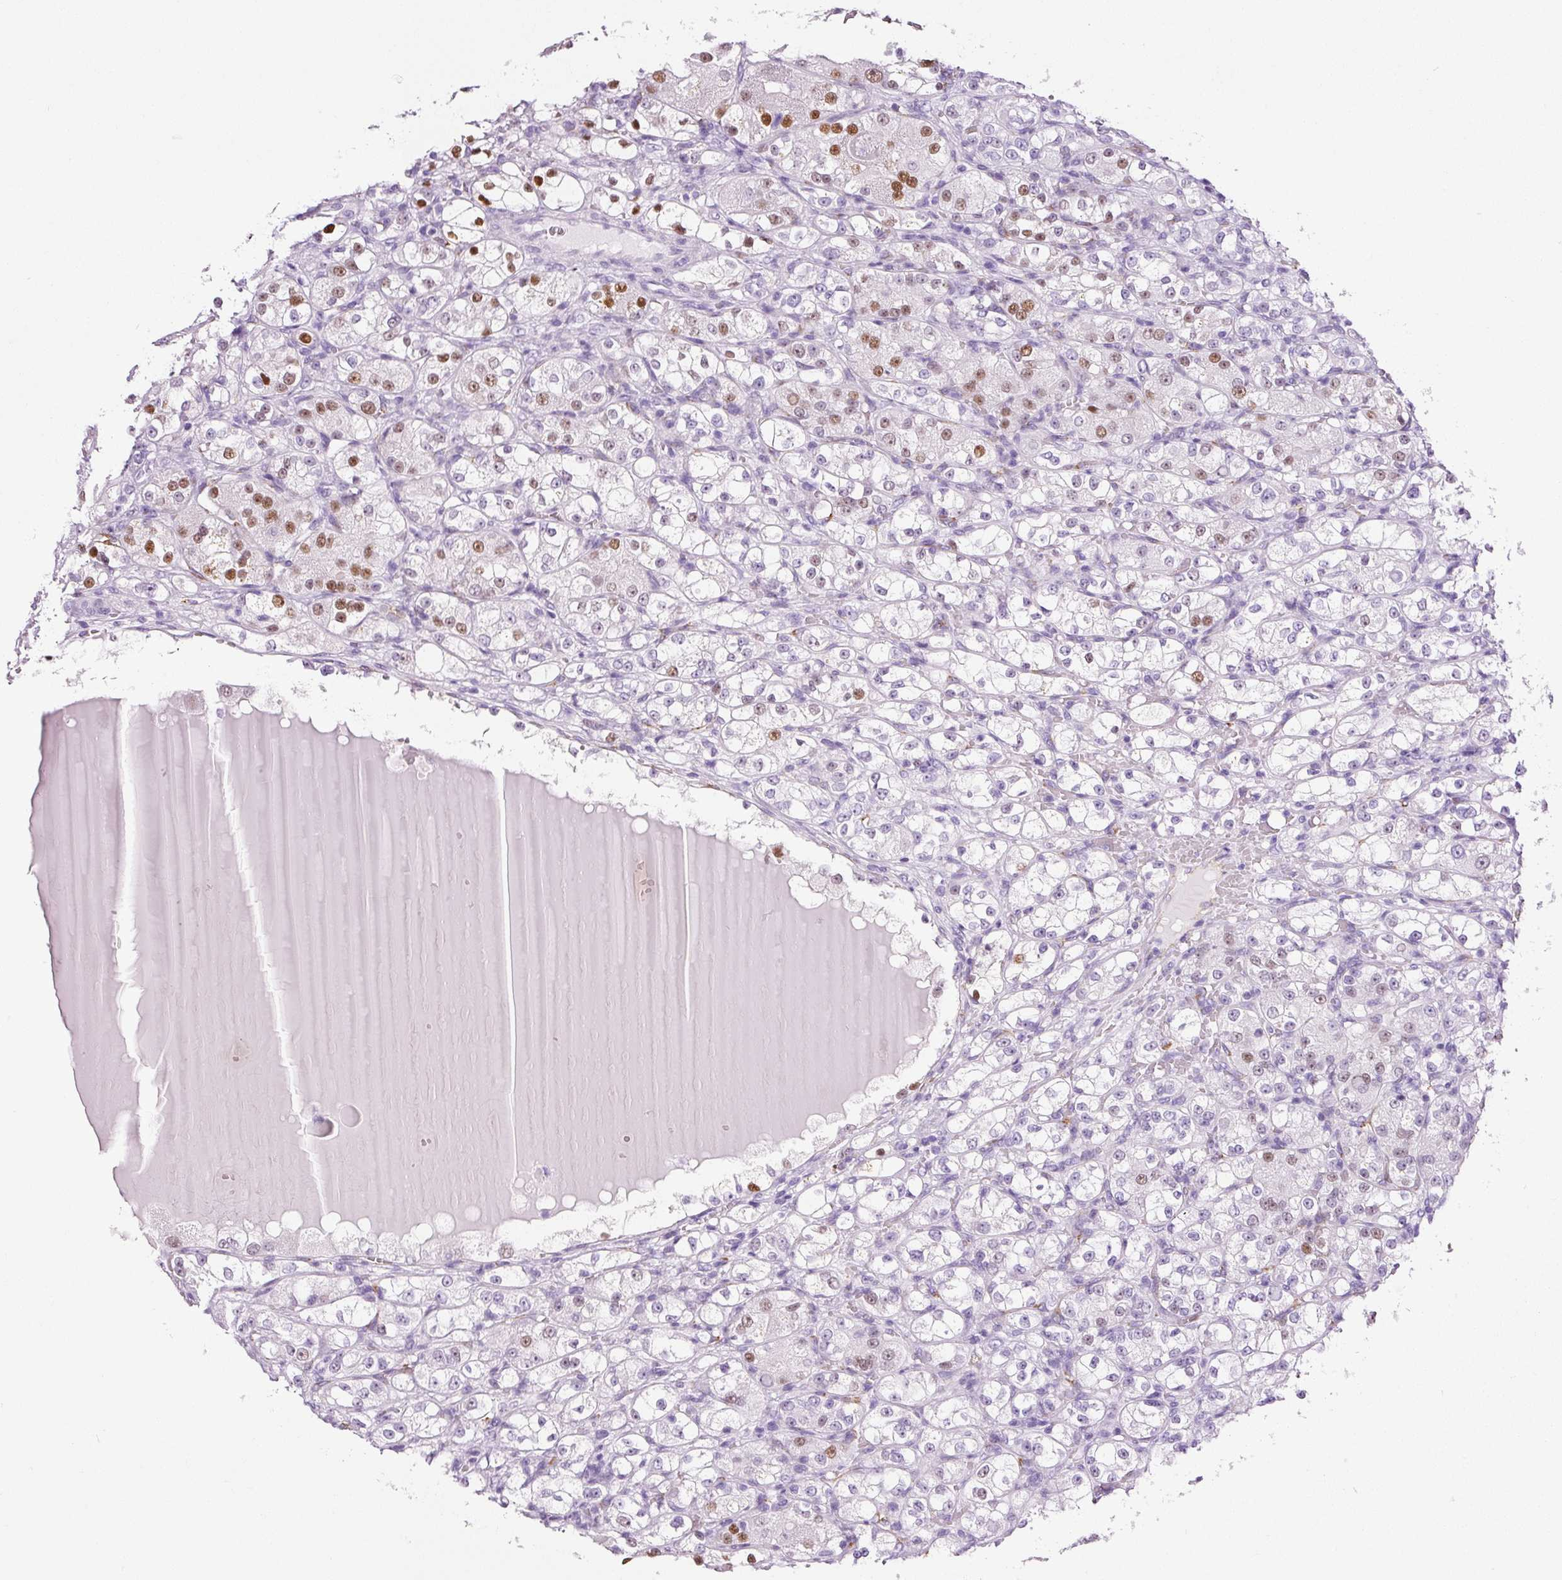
{"staining": {"intensity": "moderate", "quantity": "25%-75%", "location": "nuclear"}, "tissue": "renal cancer", "cell_type": "Tumor cells", "image_type": "cancer", "snomed": [{"axis": "morphology", "description": "Normal tissue, NOS"}, {"axis": "morphology", "description": "Adenocarcinoma, NOS"}, {"axis": "topography", "description": "Kidney"}], "caption": "The micrograph exhibits staining of adenocarcinoma (renal), revealing moderate nuclear protein staining (brown color) within tumor cells.", "gene": "ADSS1", "patient": {"sex": "male", "age": 61}}